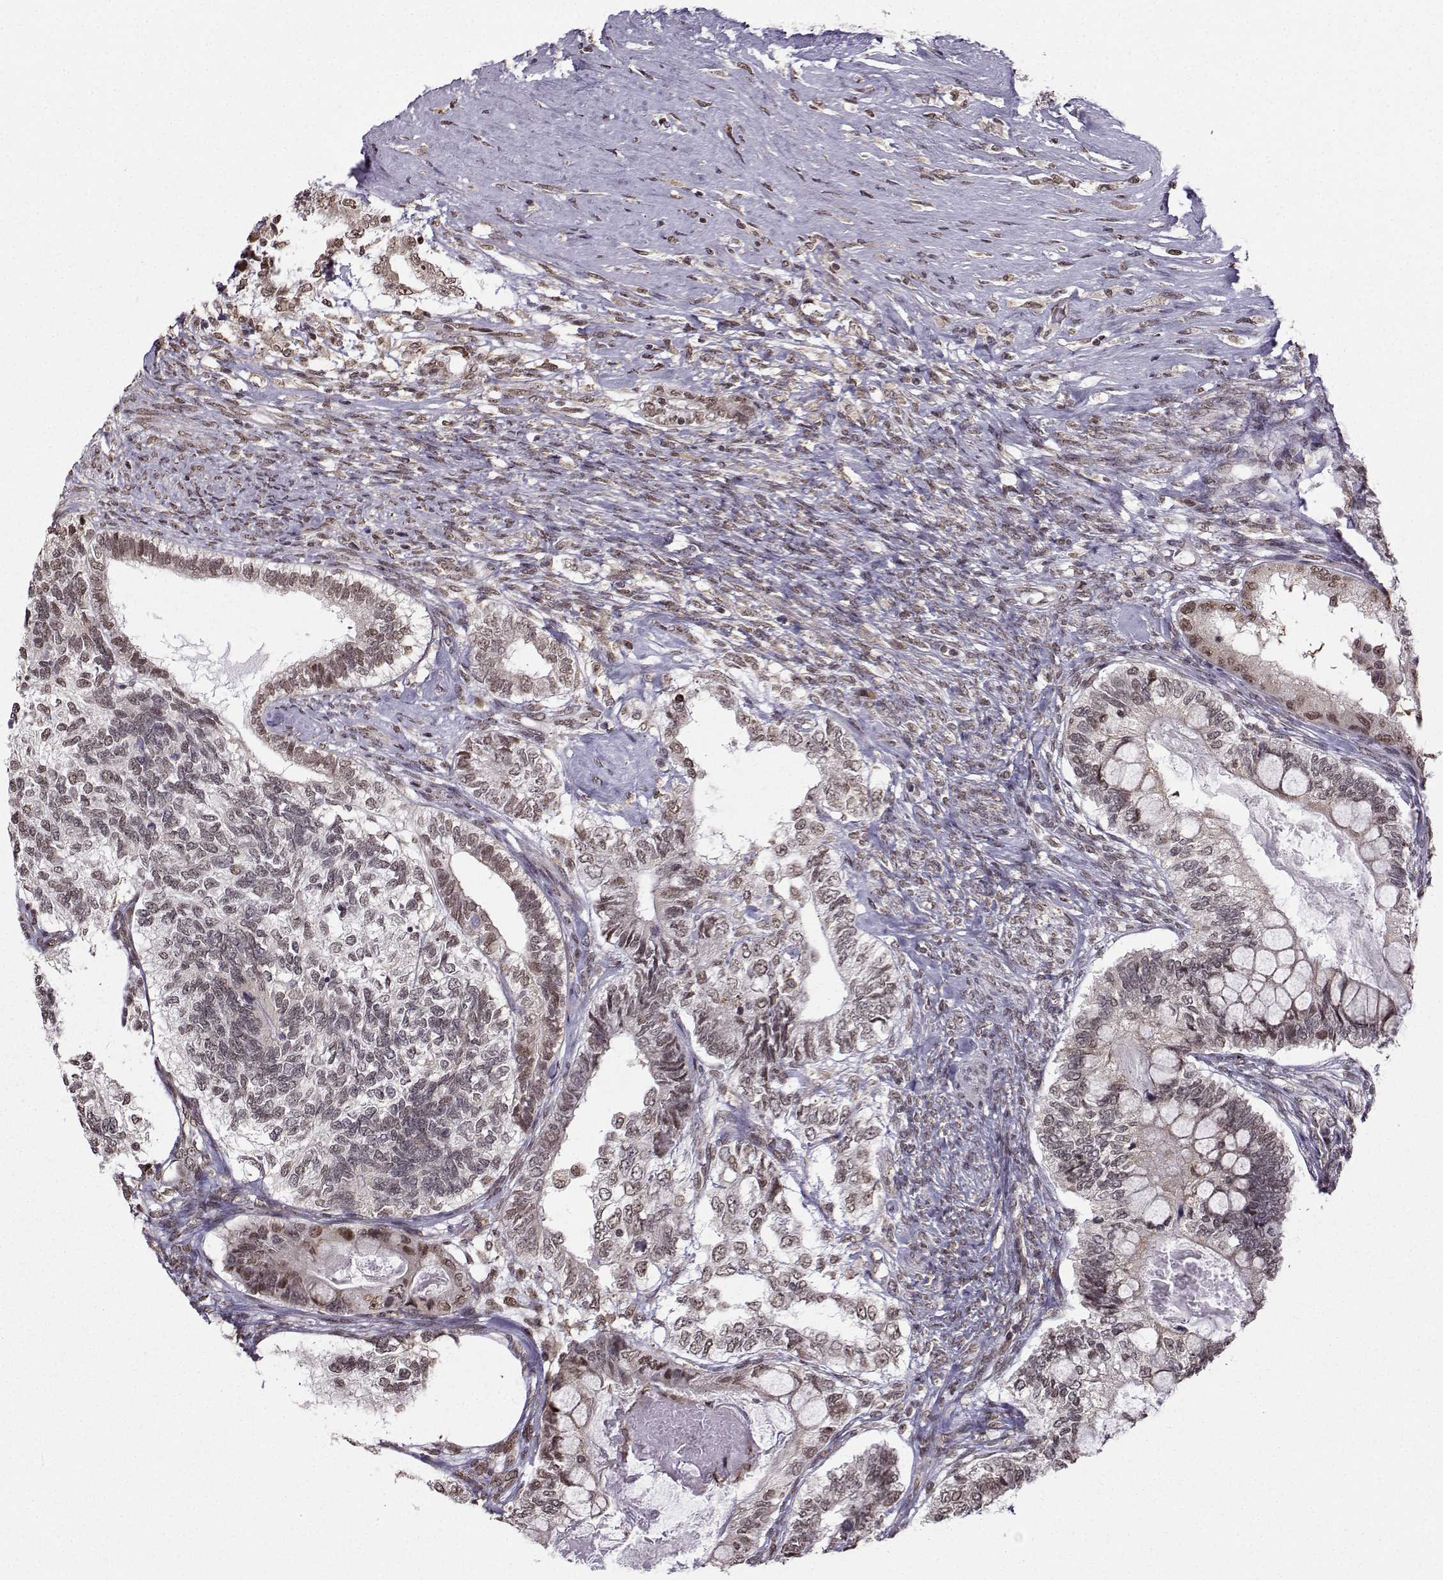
{"staining": {"intensity": "negative", "quantity": "none", "location": "none"}, "tissue": "testis cancer", "cell_type": "Tumor cells", "image_type": "cancer", "snomed": [{"axis": "morphology", "description": "Seminoma, NOS"}, {"axis": "morphology", "description": "Carcinoma, Embryonal, NOS"}, {"axis": "topography", "description": "Testis"}], "caption": "Image shows no significant protein expression in tumor cells of testis cancer (embryonal carcinoma). The staining is performed using DAB brown chromogen with nuclei counter-stained in using hematoxylin.", "gene": "EZH1", "patient": {"sex": "male", "age": 41}}